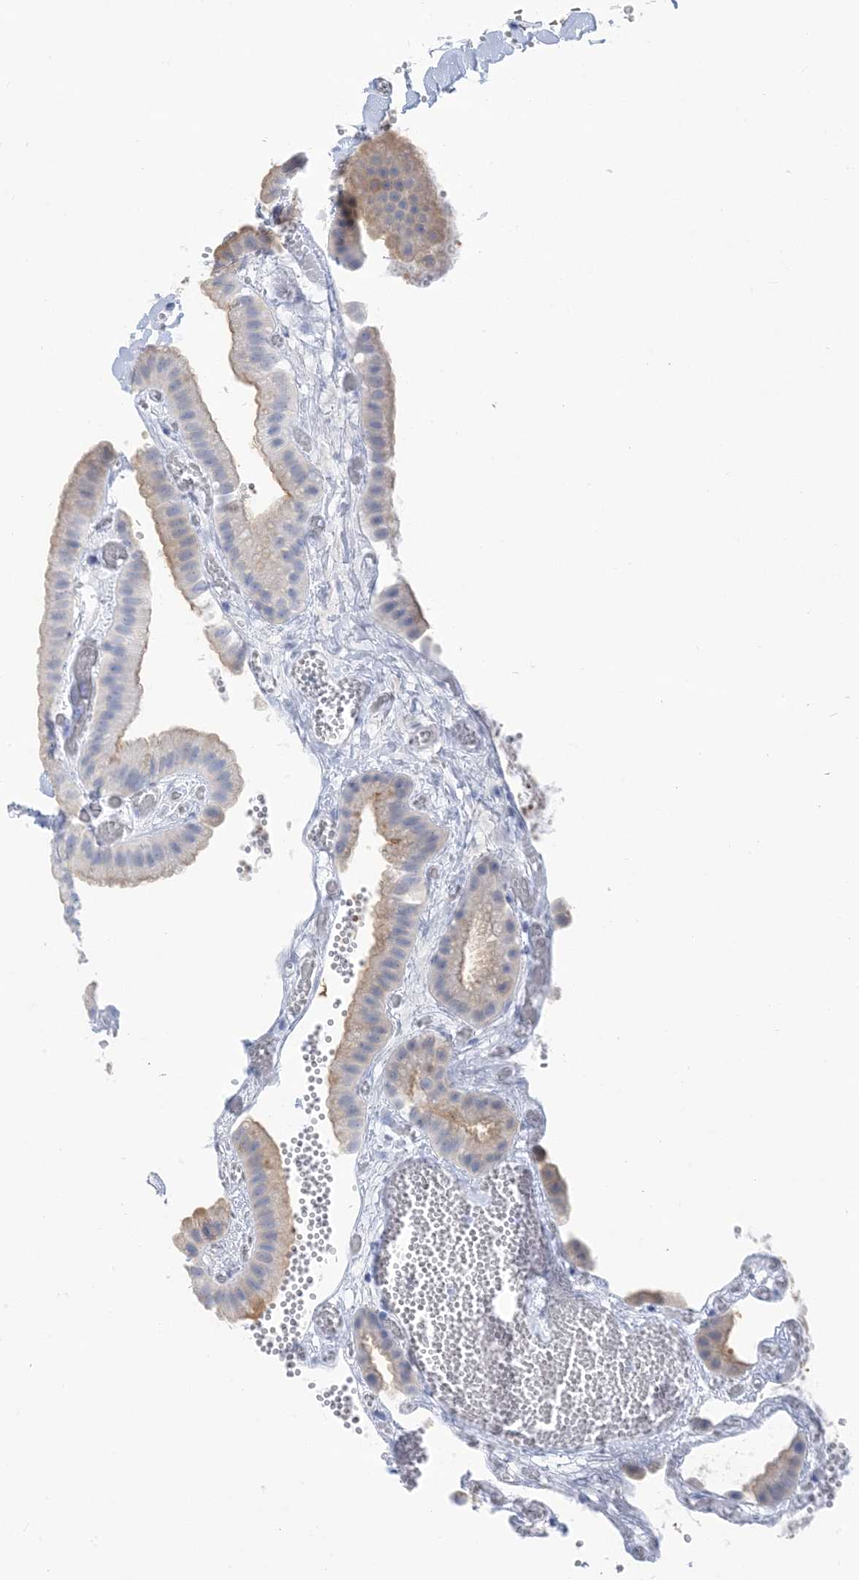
{"staining": {"intensity": "weak", "quantity": "25%-75%", "location": "cytoplasmic/membranous"}, "tissue": "gallbladder", "cell_type": "Glandular cells", "image_type": "normal", "snomed": [{"axis": "morphology", "description": "Normal tissue, NOS"}, {"axis": "topography", "description": "Gallbladder"}], "caption": "There is low levels of weak cytoplasmic/membranous expression in glandular cells of benign gallbladder, as demonstrated by immunohistochemical staining (brown color).", "gene": "SH3YL1", "patient": {"sex": "female", "age": 64}}